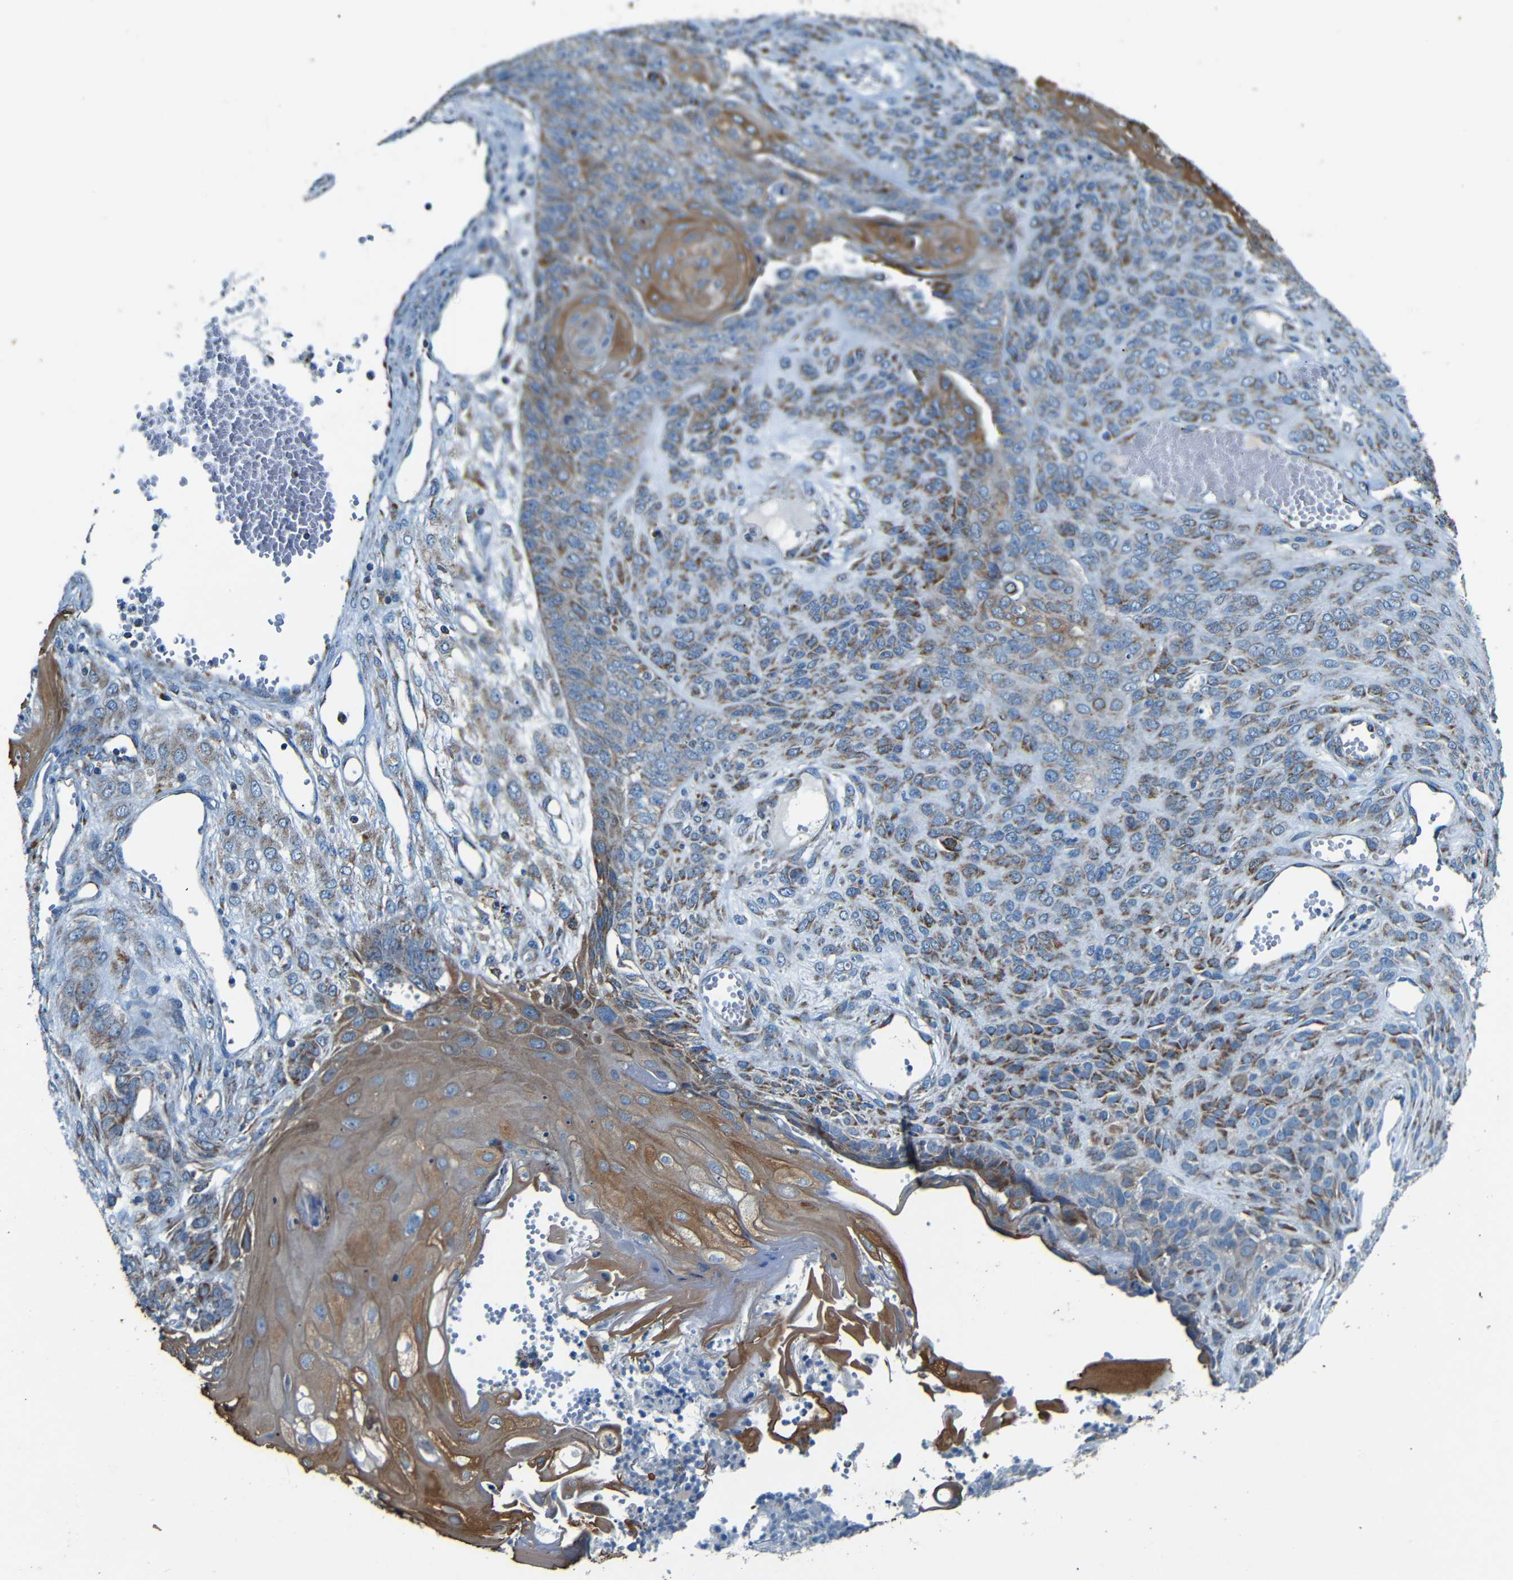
{"staining": {"intensity": "moderate", "quantity": ">75%", "location": "cytoplasmic/membranous"}, "tissue": "endometrial cancer", "cell_type": "Tumor cells", "image_type": "cancer", "snomed": [{"axis": "morphology", "description": "Adenocarcinoma, NOS"}, {"axis": "topography", "description": "Endometrium"}], "caption": "Moderate cytoplasmic/membranous positivity for a protein is present in approximately >75% of tumor cells of endometrial adenocarcinoma using IHC.", "gene": "WSCD2", "patient": {"sex": "female", "age": 32}}